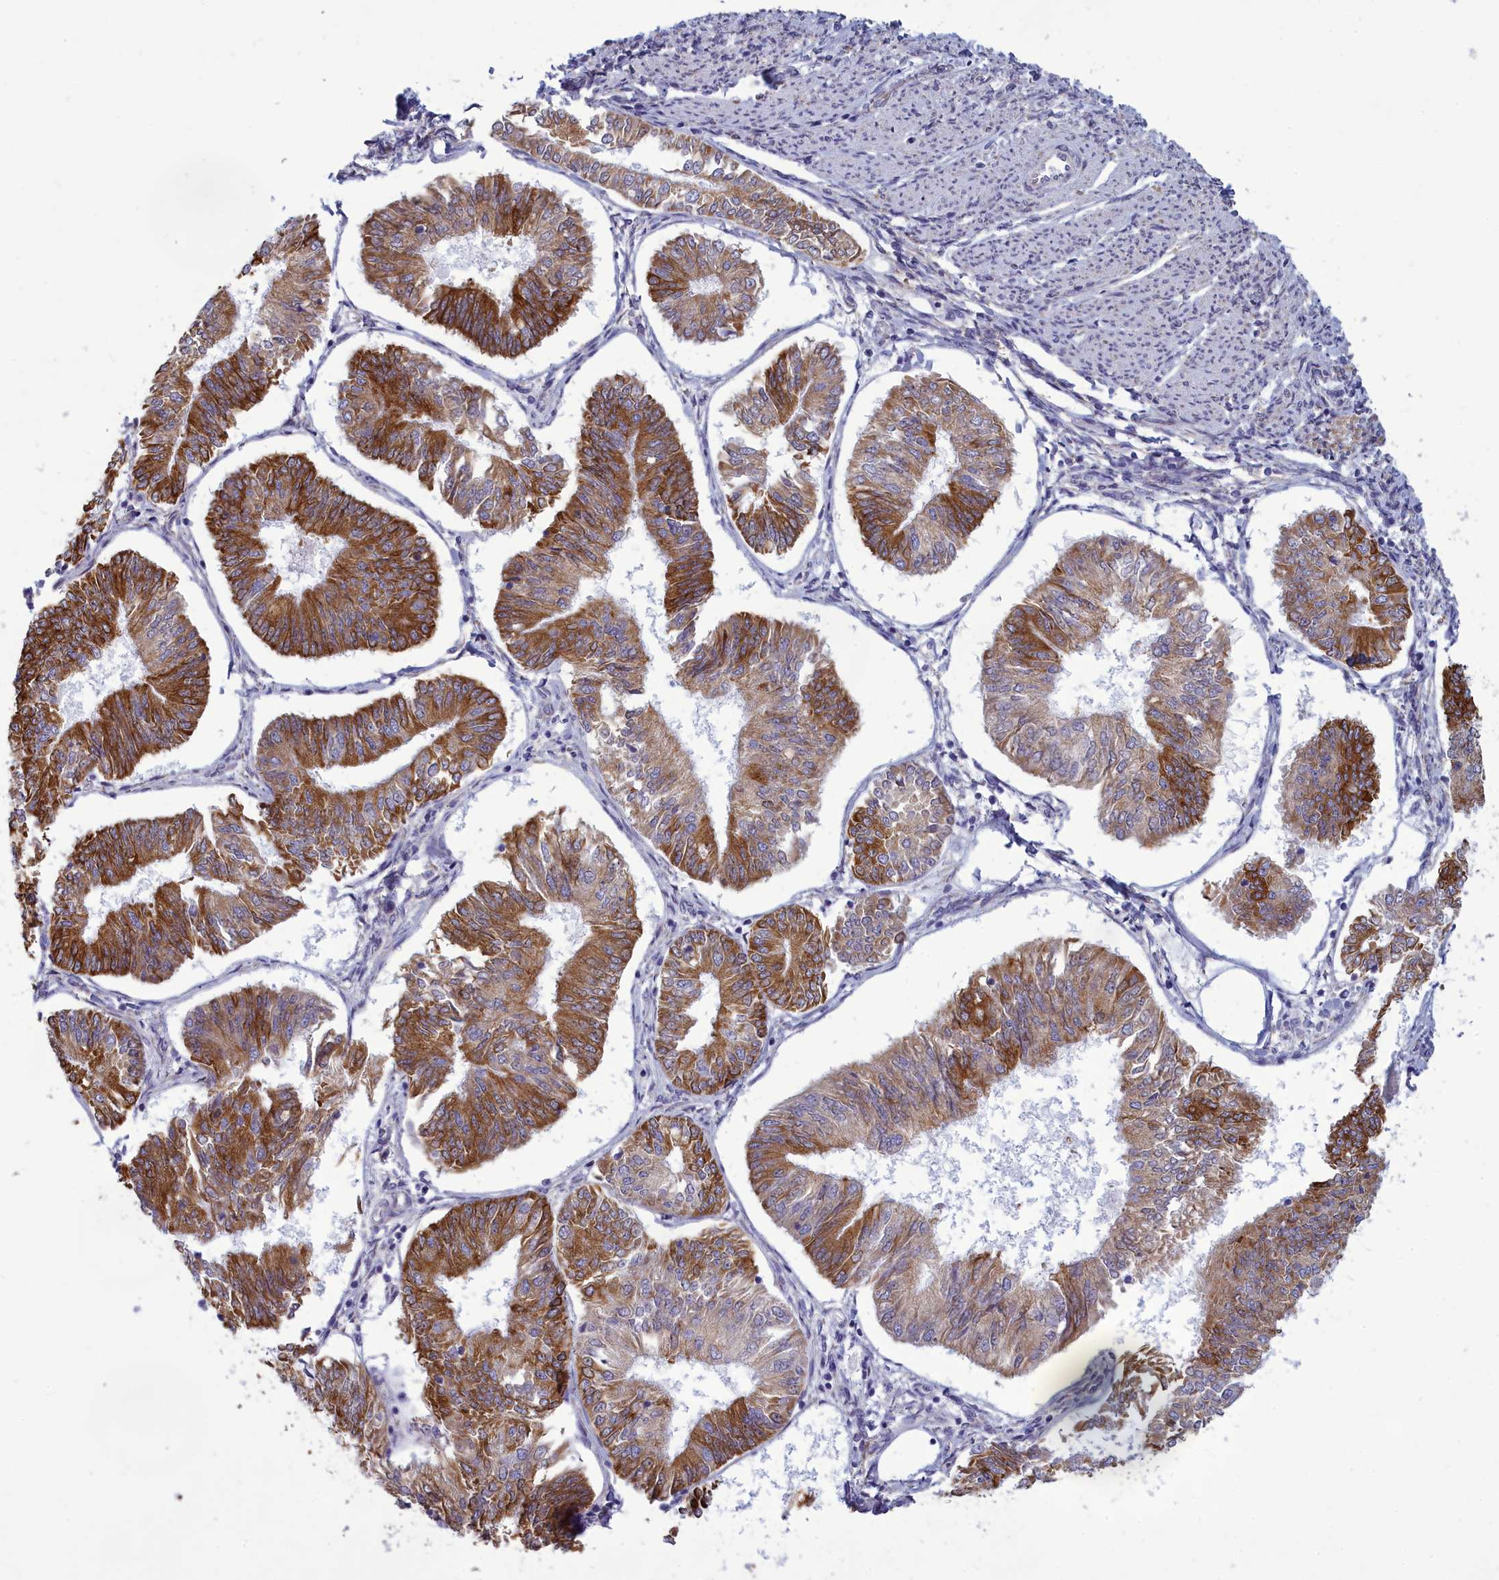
{"staining": {"intensity": "moderate", "quantity": ">75%", "location": "cytoplasmic/membranous"}, "tissue": "endometrial cancer", "cell_type": "Tumor cells", "image_type": "cancer", "snomed": [{"axis": "morphology", "description": "Adenocarcinoma, NOS"}, {"axis": "topography", "description": "Endometrium"}], "caption": "Endometrial cancer (adenocarcinoma) stained for a protein (brown) shows moderate cytoplasmic/membranous positive positivity in approximately >75% of tumor cells.", "gene": "CENATAC", "patient": {"sex": "female", "age": 58}}